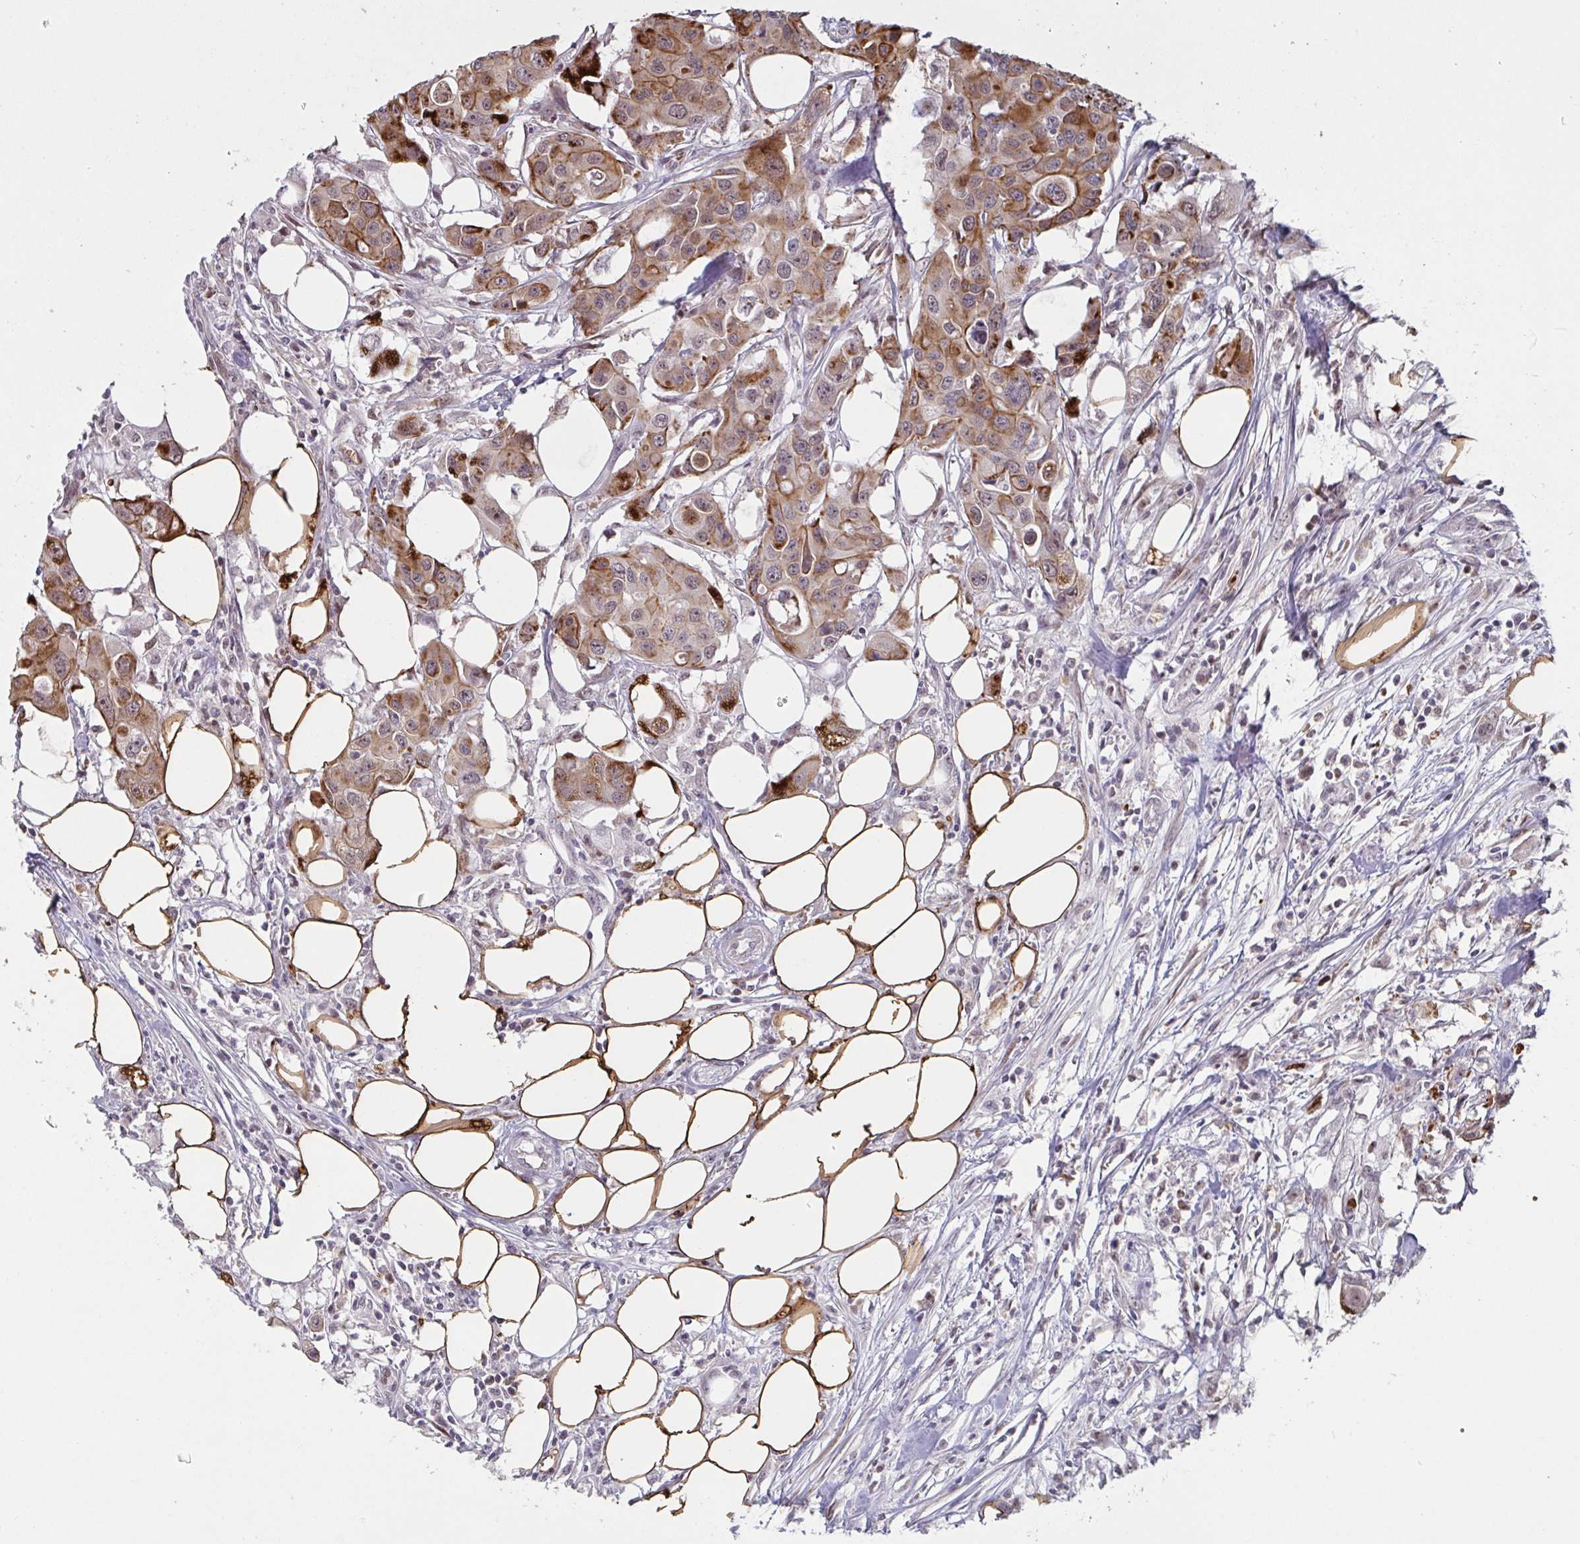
{"staining": {"intensity": "moderate", "quantity": ">75%", "location": "cytoplasmic/membranous"}, "tissue": "colorectal cancer", "cell_type": "Tumor cells", "image_type": "cancer", "snomed": [{"axis": "morphology", "description": "Adenocarcinoma, NOS"}, {"axis": "topography", "description": "Colon"}], "caption": "Brown immunohistochemical staining in adenocarcinoma (colorectal) demonstrates moderate cytoplasmic/membranous staining in about >75% of tumor cells.", "gene": "NLRP13", "patient": {"sex": "male", "age": 77}}